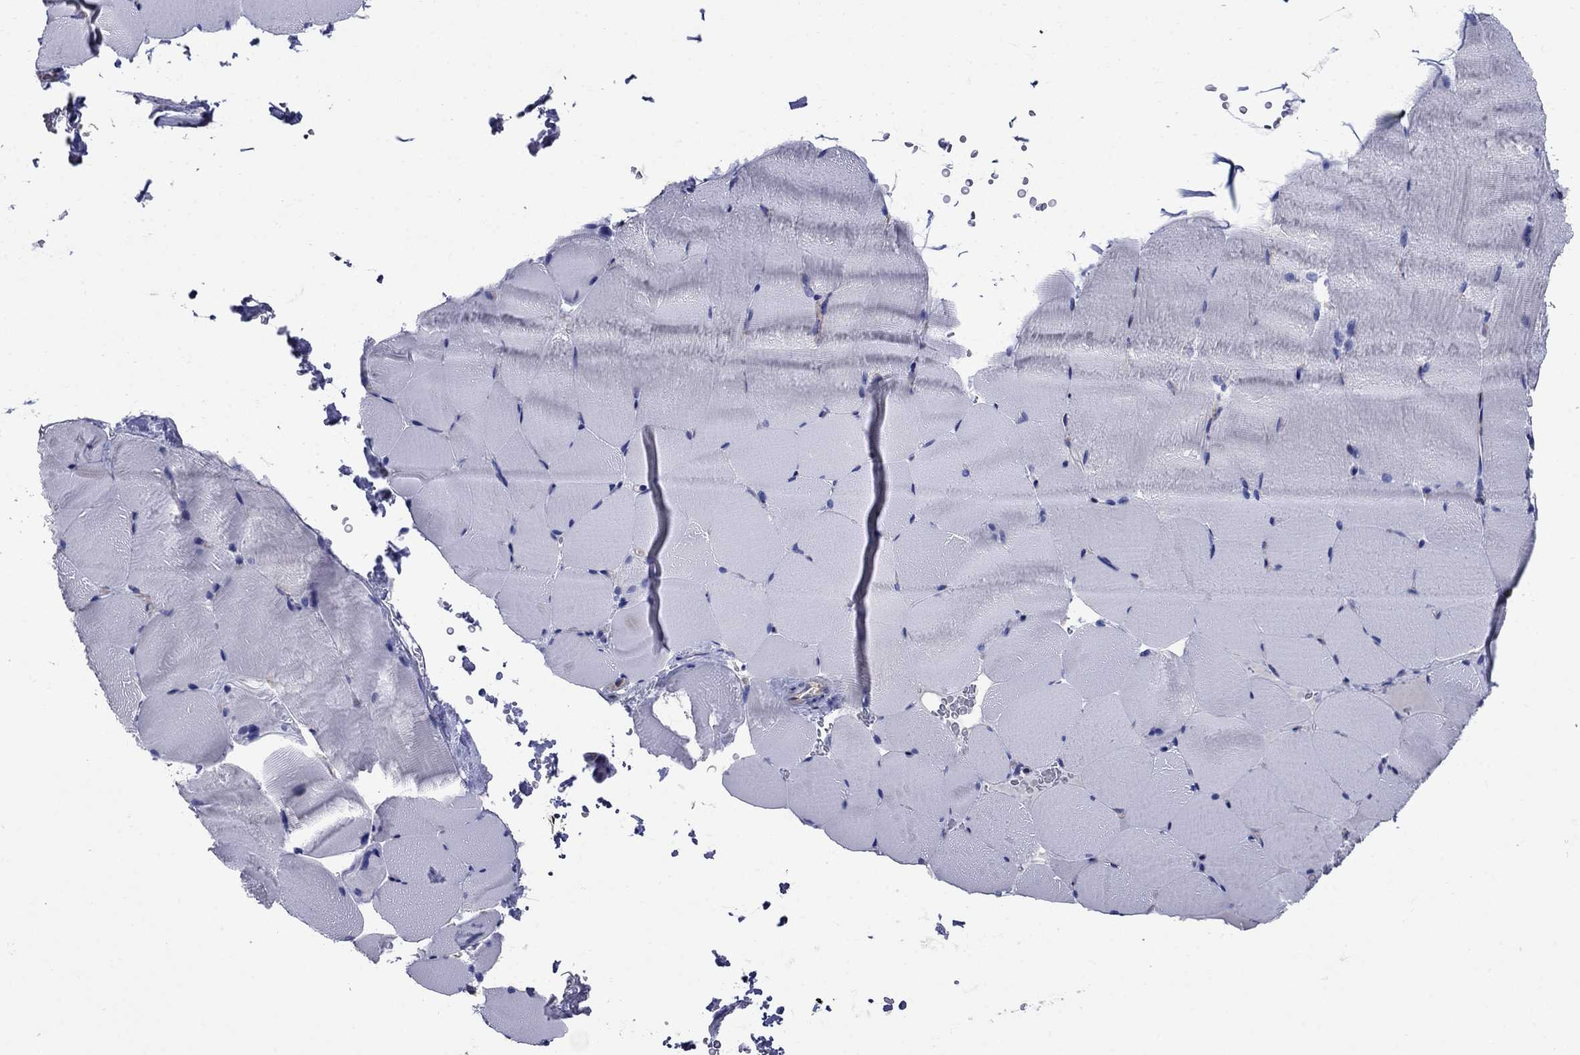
{"staining": {"intensity": "negative", "quantity": "none", "location": "none"}, "tissue": "skeletal muscle", "cell_type": "Myocytes", "image_type": "normal", "snomed": [{"axis": "morphology", "description": "Normal tissue, NOS"}, {"axis": "topography", "description": "Skeletal muscle"}], "caption": "The photomicrograph reveals no significant expression in myocytes of skeletal muscle. (IHC, brightfield microscopy, high magnification).", "gene": "SMCP", "patient": {"sex": "female", "age": 37}}